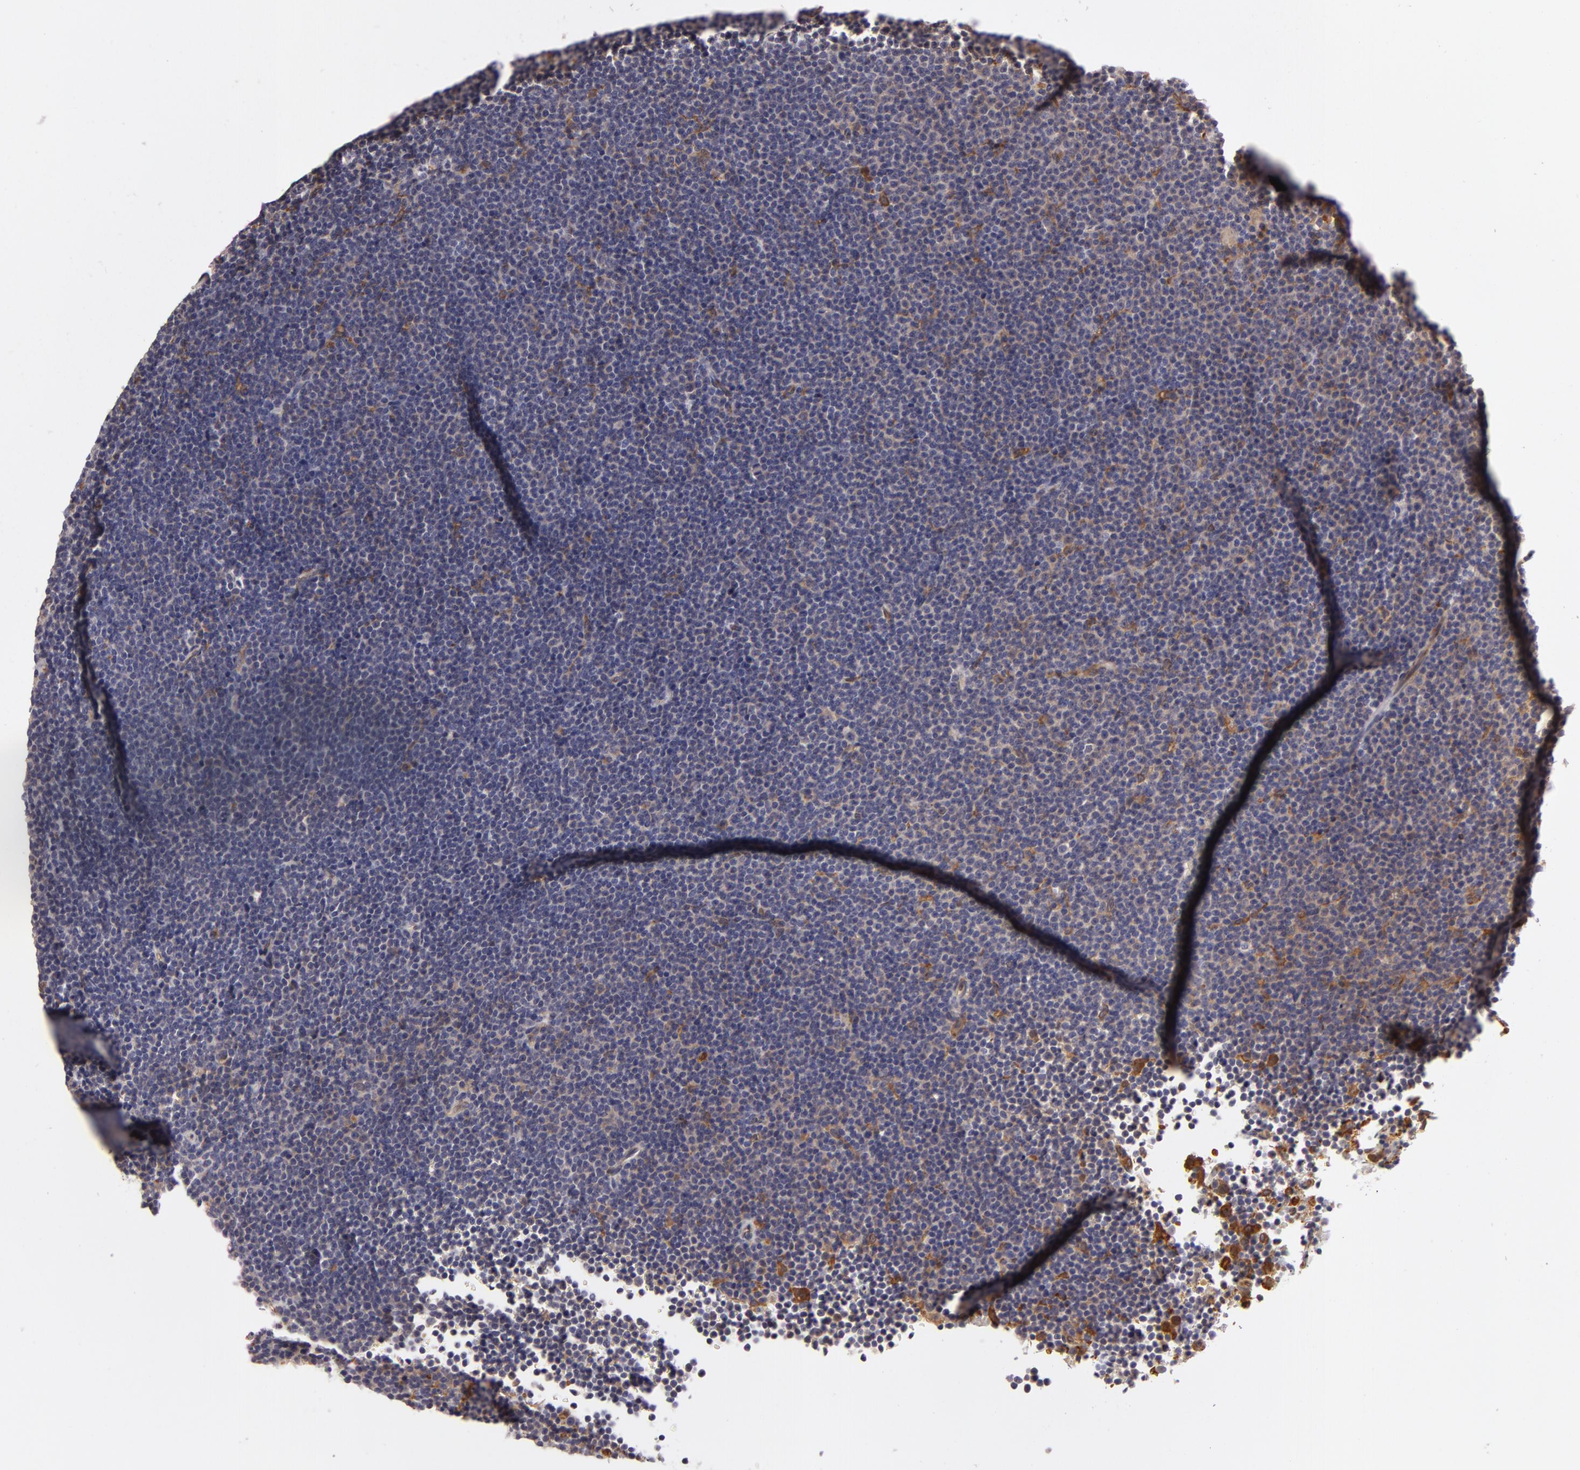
{"staining": {"intensity": "negative", "quantity": "none", "location": "none"}, "tissue": "lymphoma", "cell_type": "Tumor cells", "image_type": "cancer", "snomed": [{"axis": "morphology", "description": "Malignant lymphoma, non-Hodgkin's type, Low grade"}, {"axis": "topography", "description": "Lymph node"}], "caption": "Immunohistochemistry (IHC) histopathology image of lymphoma stained for a protein (brown), which reveals no expression in tumor cells. (DAB (3,3'-diaminobenzidine) IHC, high magnification).", "gene": "ZNF229", "patient": {"sex": "female", "age": 69}}